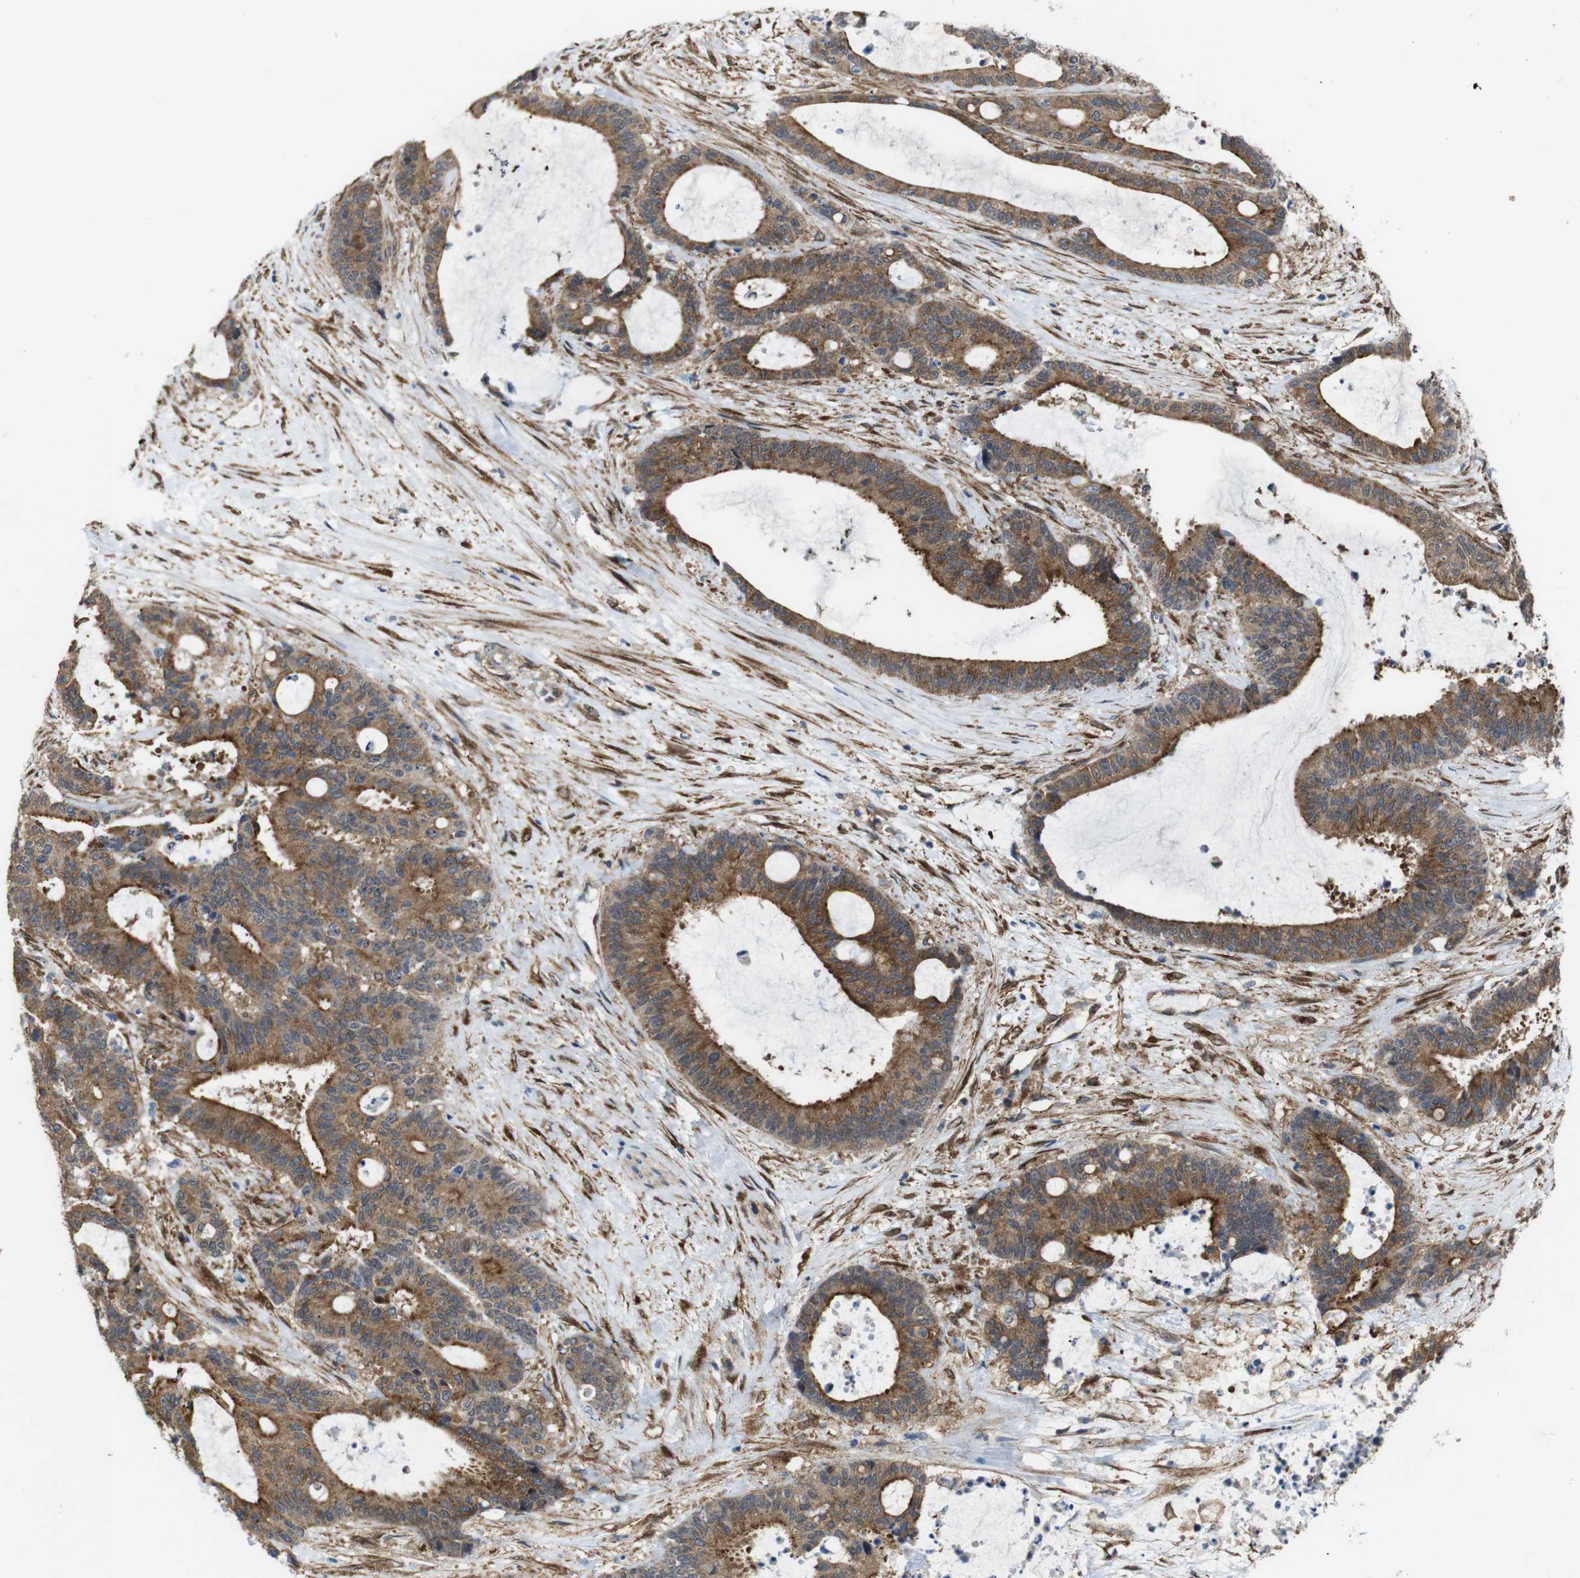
{"staining": {"intensity": "moderate", "quantity": ">75%", "location": "cytoplasmic/membranous"}, "tissue": "liver cancer", "cell_type": "Tumor cells", "image_type": "cancer", "snomed": [{"axis": "morphology", "description": "Normal tissue, NOS"}, {"axis": "morphology", "description": "Cholangiocarcinoma"}, {"axis": "topography", "description": "Liver"}, {"axis": "topography", "description": "Peripheral nerve tissue"}], "caption": "Human liver cancer stained for a protein (brown) shows moderate cytoplasmic/membranous positive staining in approximately >75% of tumor cells.", "gene": "PTGER4", "patient": {"sex": "female", "age": 73}}